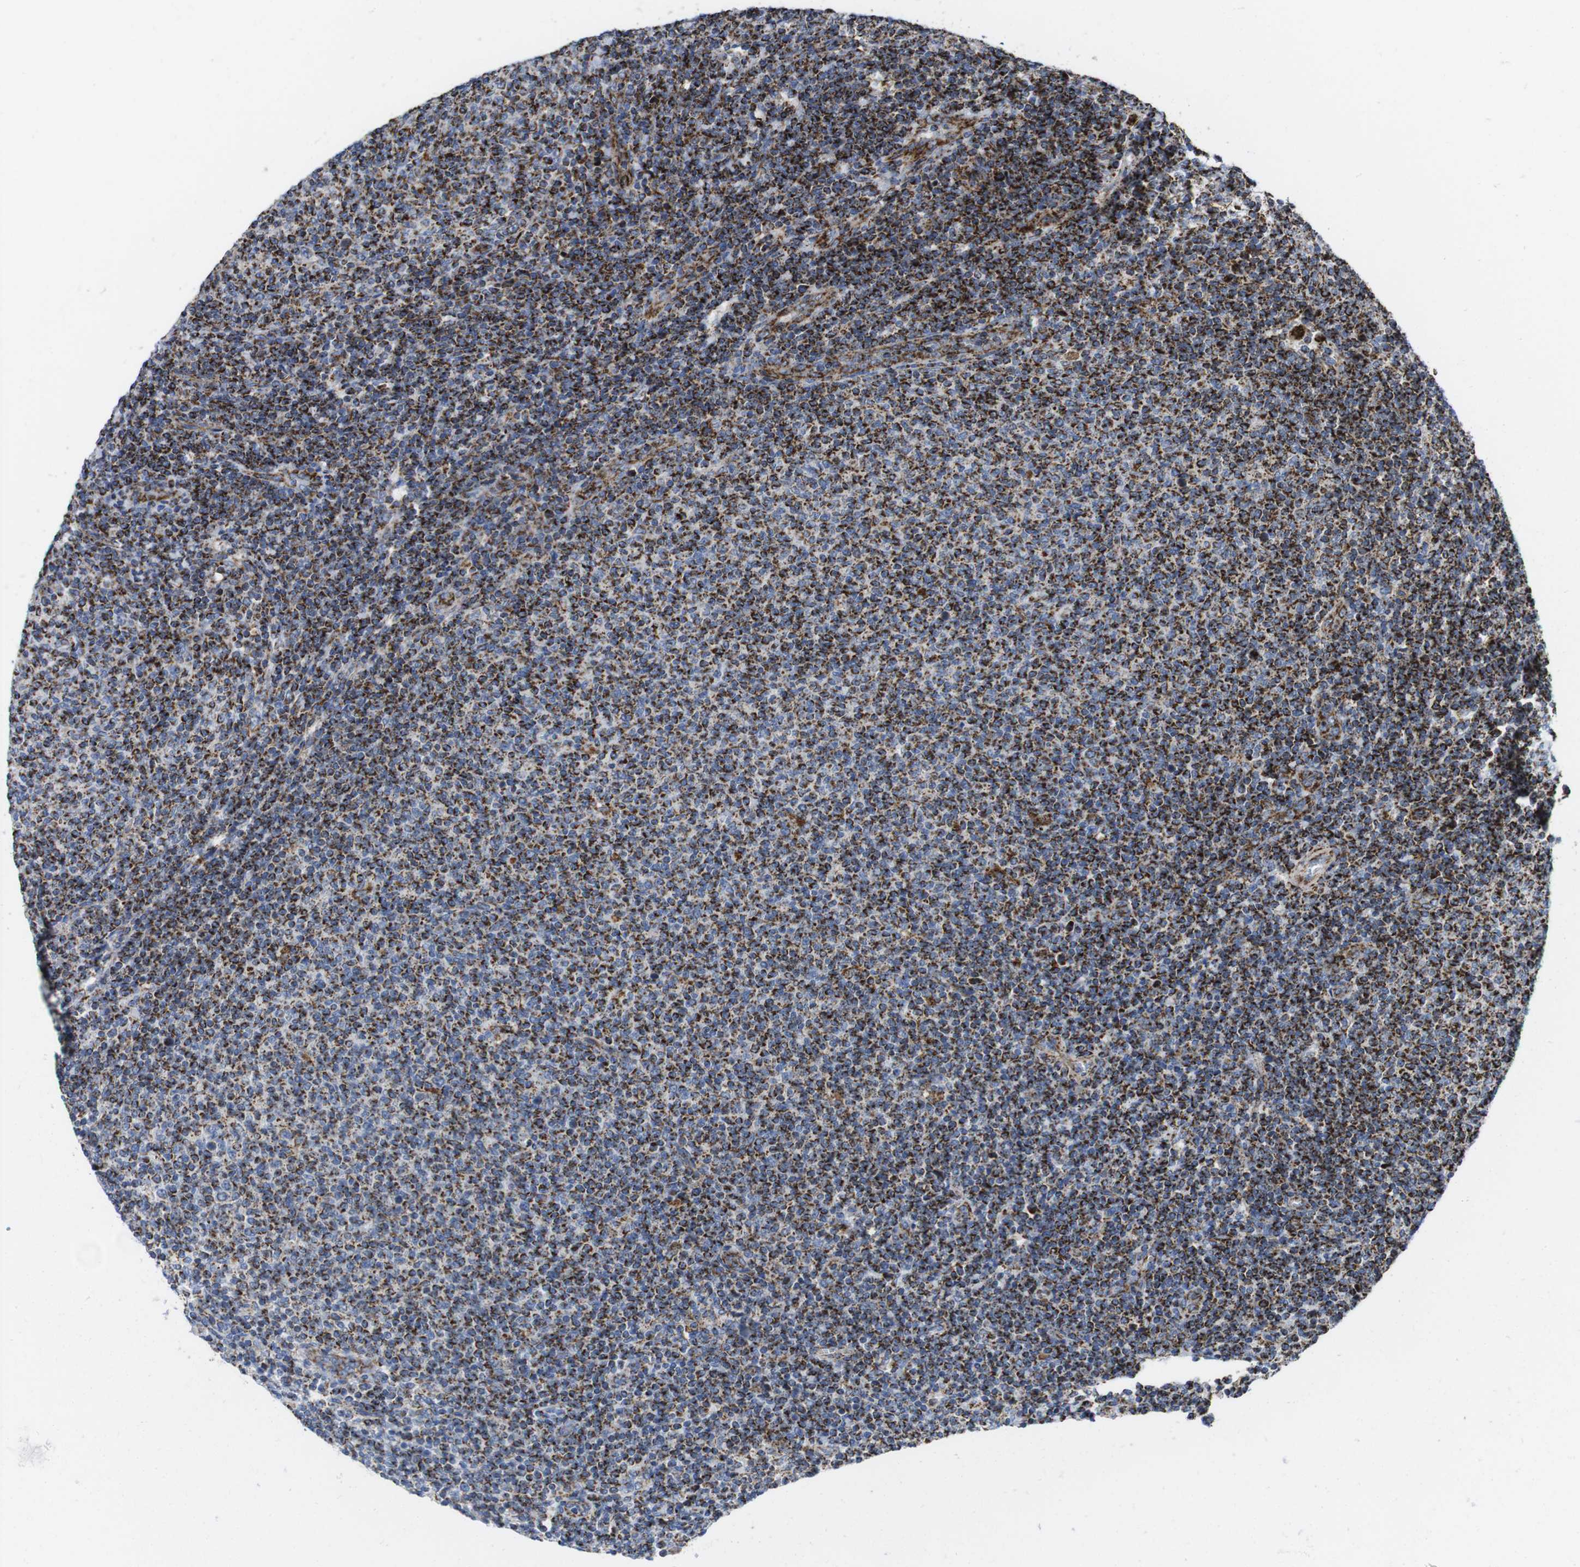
{"staining": {"intensity": "moderate", "quantity": "25%-75%", "location": "cytoplasmic/membranous"}, "tissue": "lymphoma", "cell_type": "Tumor cells", "image_type": "cancer", "snomed": [{"axis": "morphology", "description": "Malignant lymphoma, non-Hodgkin's type, Low grade"}, {"axis": "topography", "description": "Lymph node"}], "caption": "Immunohistochemistry of lymphoma reveals medium levels of moderate cytoplasmic/membranous staining in about 25%-75% of tumor cells. (DAB (3,3'-diaminobenzidine) = brown stain, brightfield microscopy at high magnification).", "gene": "TMEM192", "patient": {"sex": "male", "age": 66}}